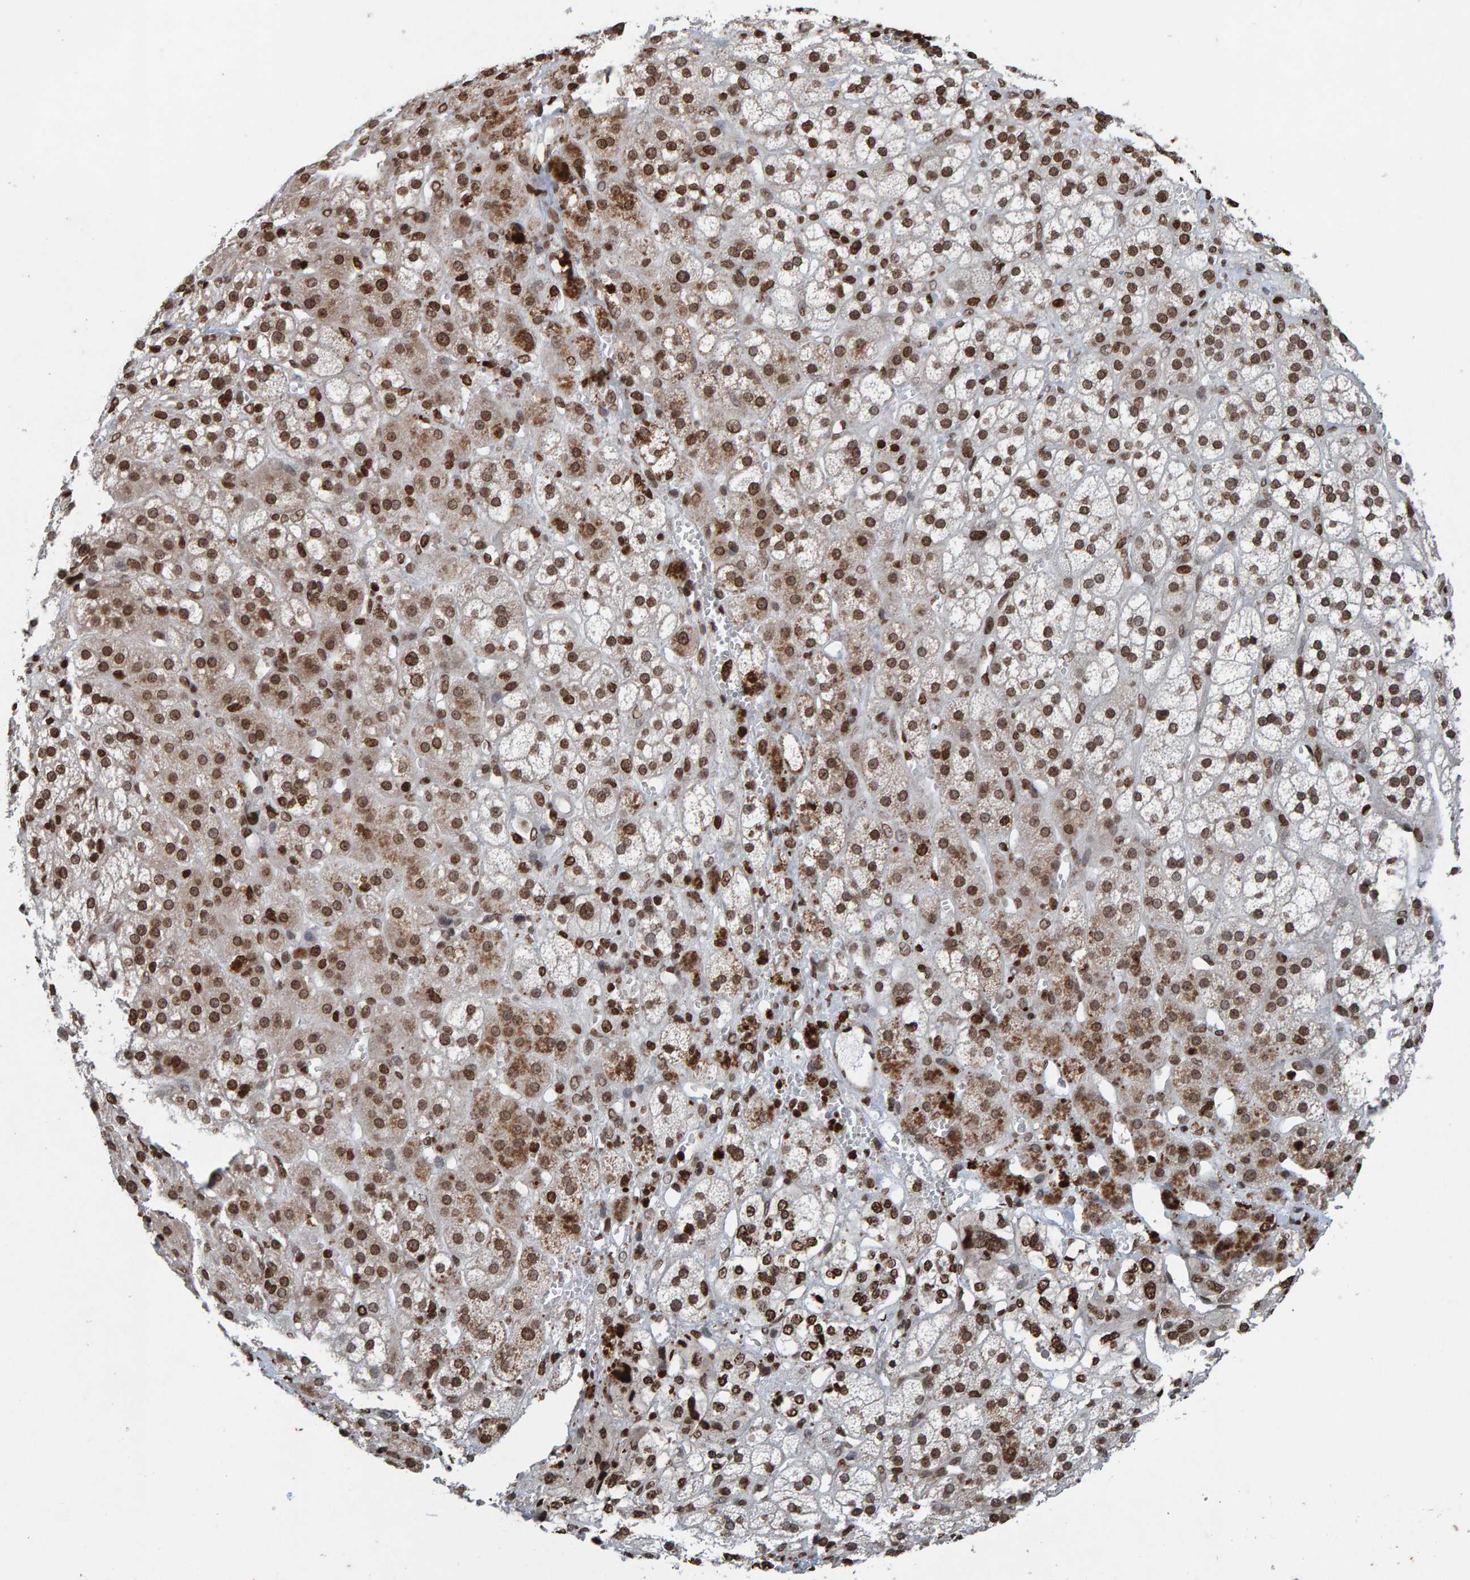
{"staining": {"intensity": "moderate", "quantity": ">75%", "location": "cytoplasmic/membranous,nuclear"}, "tissue": "adrenal gland", "cell_type": "Glandular cells", "image_type": "normal", "snomed": [{"axis": "morphology", "description": "Normal tissue, NOS"}, {"axis": "topography", "description": "Adrenal gland"}], "caption": "An immunohistochemistry (IHC) photomicrograph of benign tissue is shown. Protein staining in brown labels moderate cytoplasmic/membranous,nuclear positivity in adrenal gland within glandular cells. (DAB IHC with brightfield microscopy, high magnification).", "gene": "H2AZ1", "patient": {"sex": "male", "age": 56}}